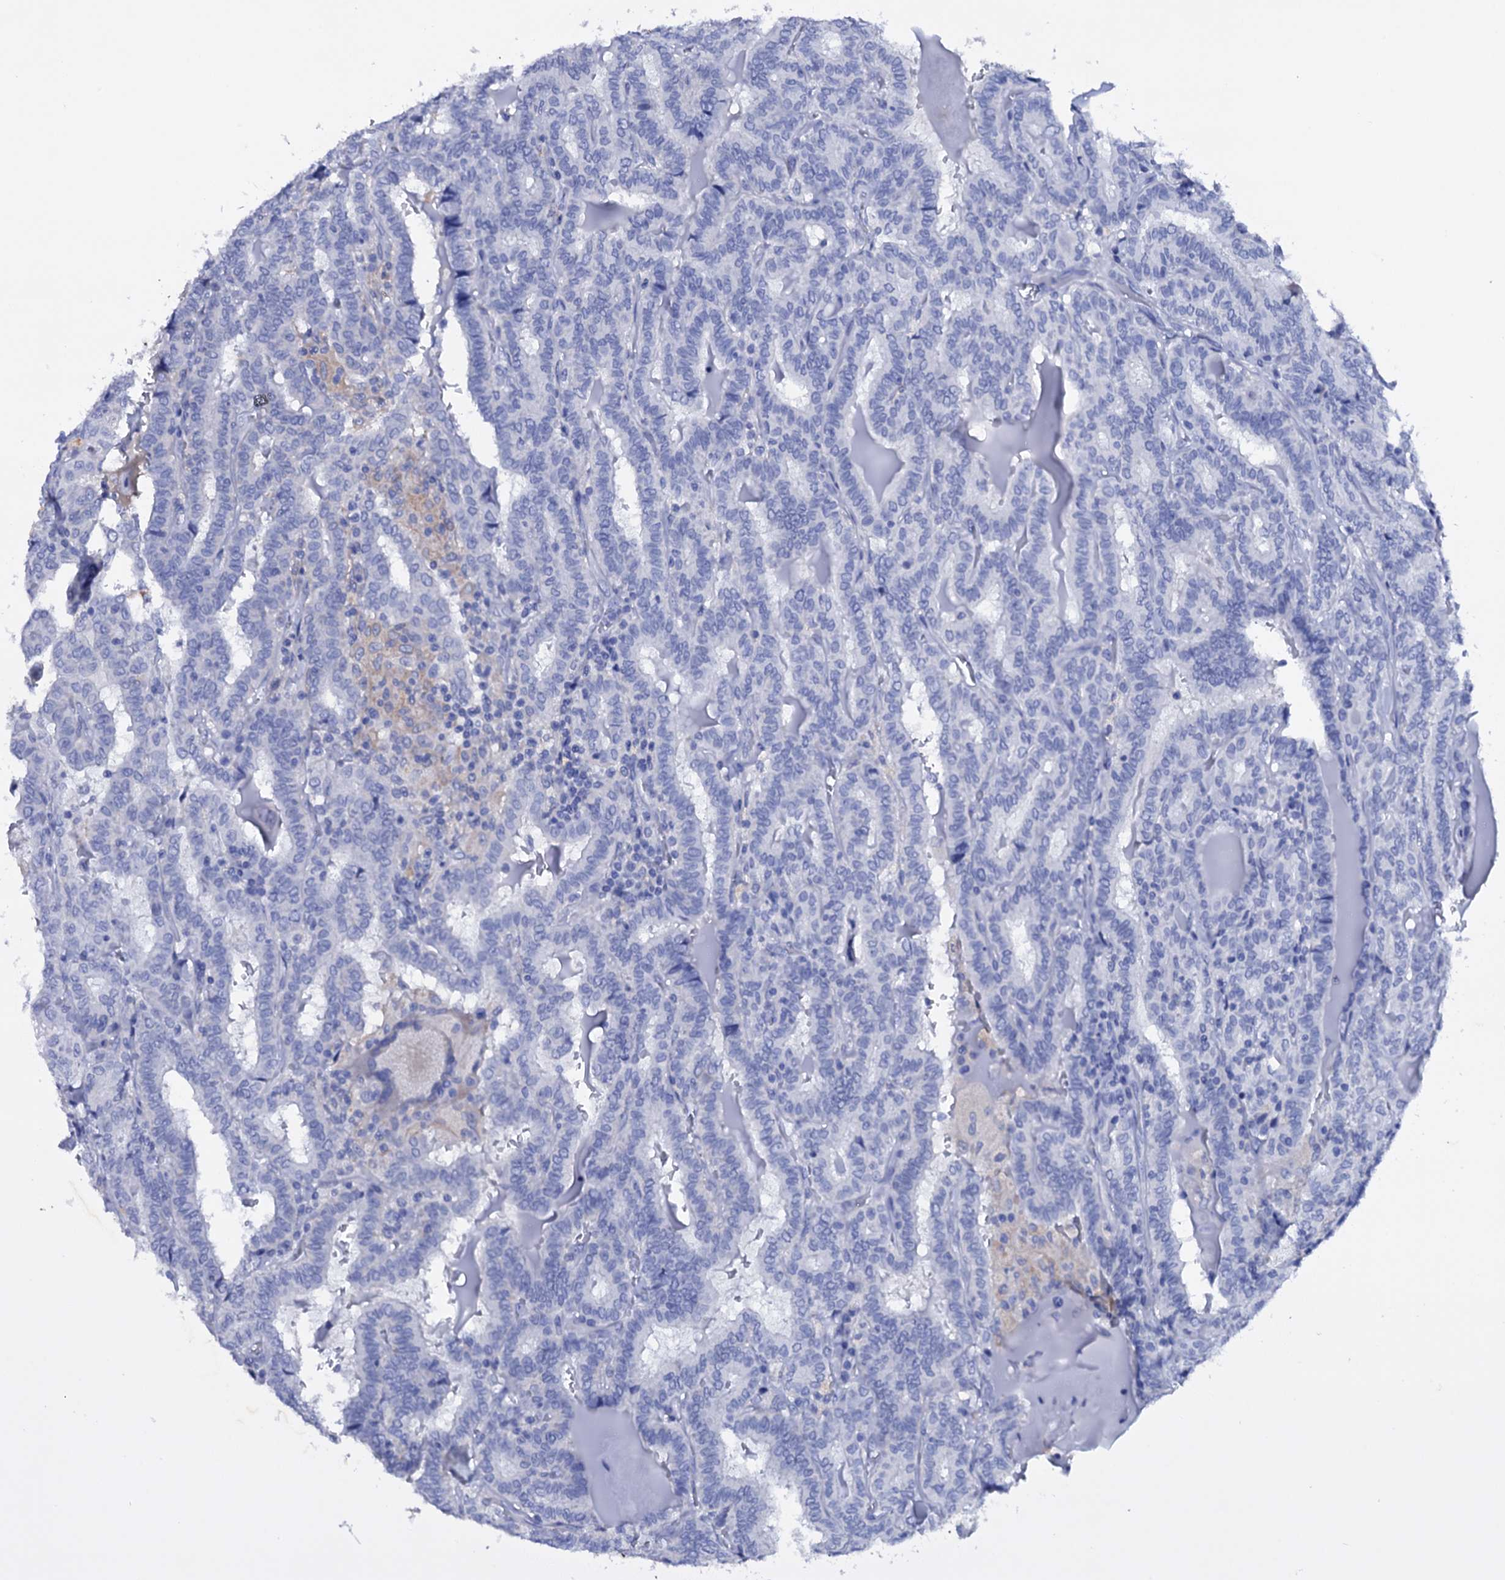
{"staining": {"intensity": "negative", "quantity": "none", "location": "none"}, "tissue": "thyroid cancer", "cell_type": "Tumor cells", "image_type": "cancer", "snomed": [{"axis": "morphology", "description": "Papillary adenocarcinoma, NOS"}, {"axis": "topography", "description": "Thyroid gland"}], "caption": "IHC of thyroid cancer (papillary adenocarcinoma) exhibits no expression in tumor cells.", "gene": "ITPRID2", "patient": {"sex": "female", "age": 72}}